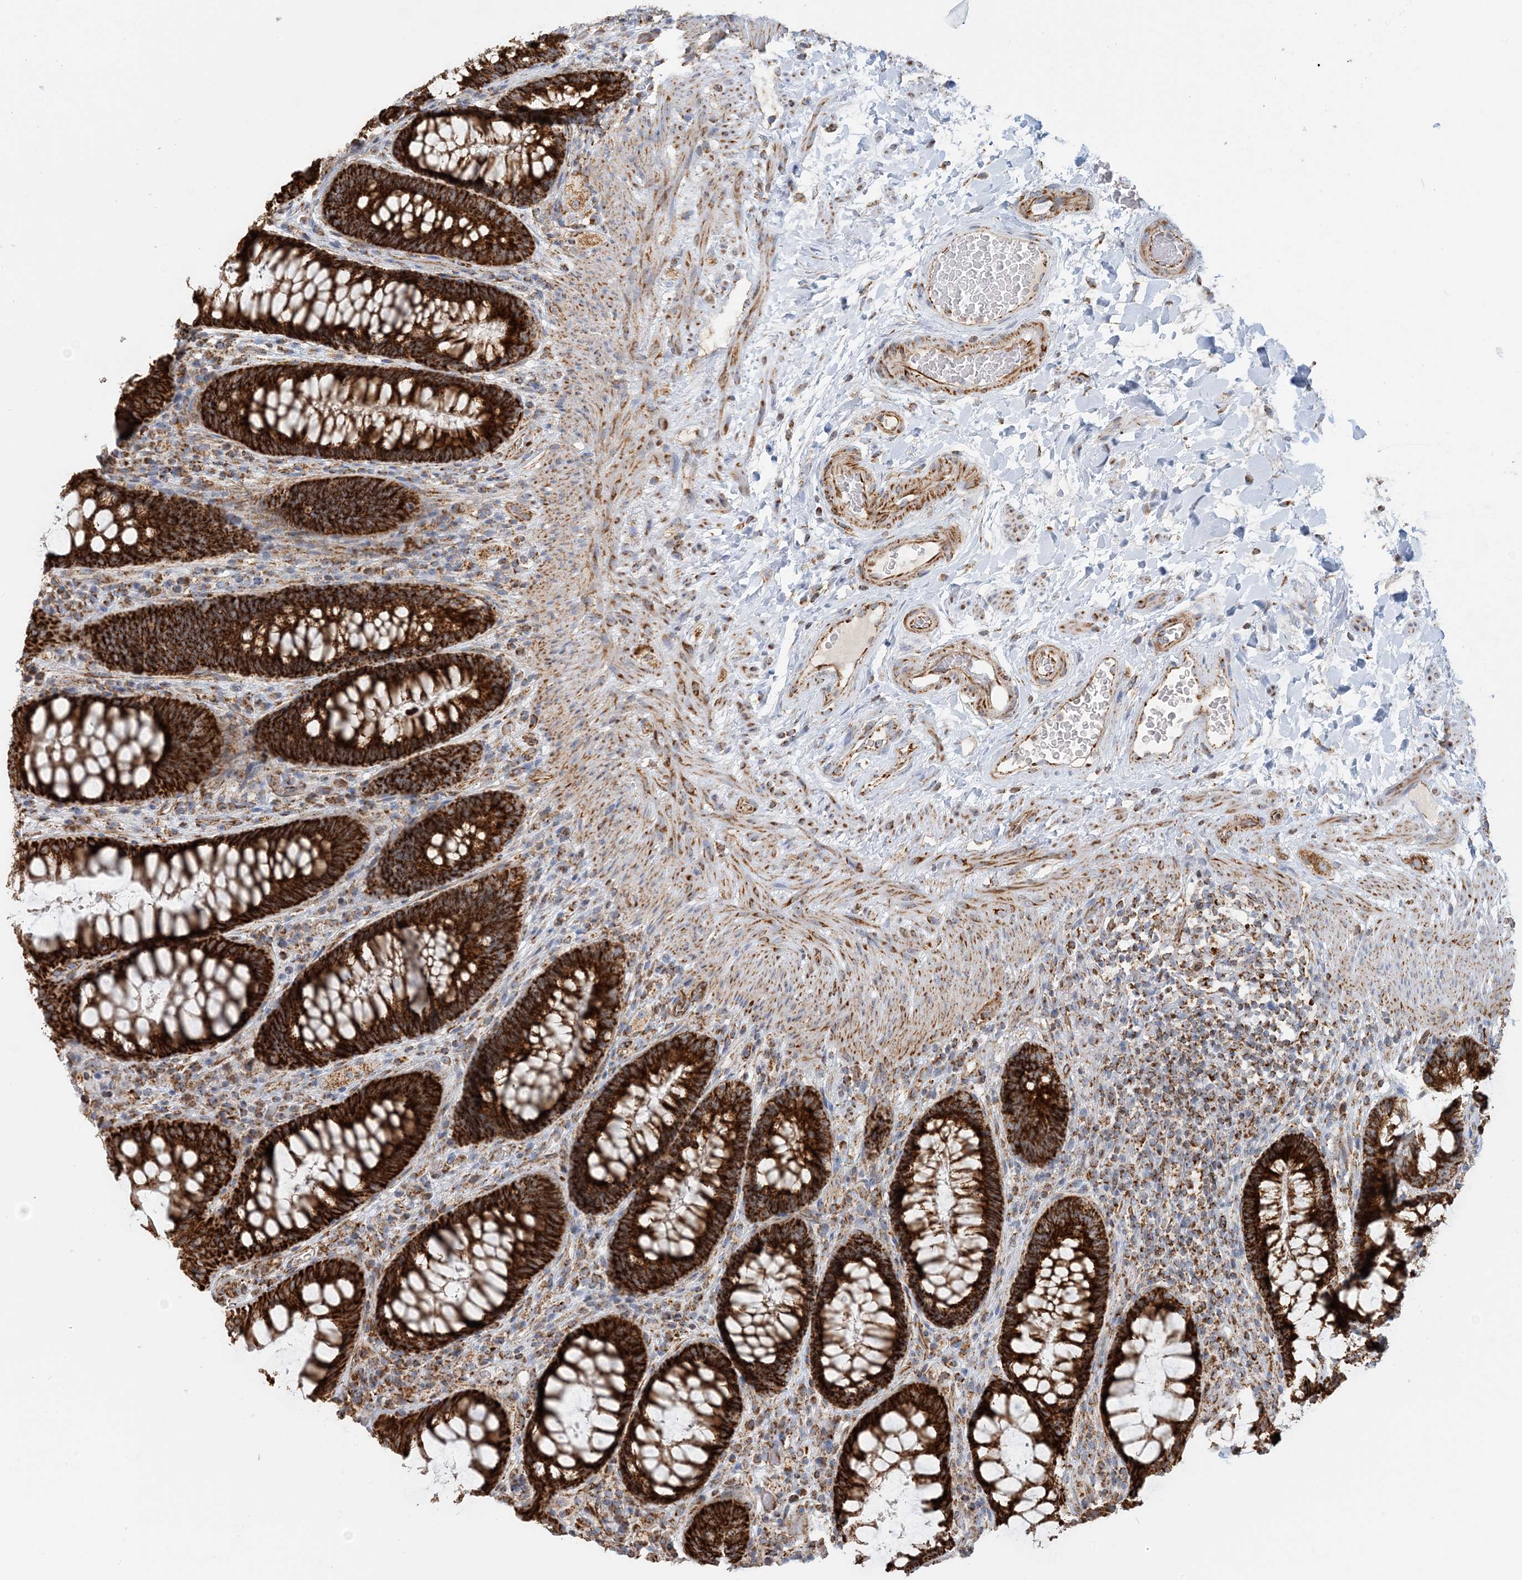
{"staining": {"intensity": "strong", "quantity": ">75%", "location": "cytoplasmic/membranous"}, "tissue": "rectum", "cell_type": "Glandular cells", "image_type": "normal", "snomed": [{"axis": "morphology", "description": "Normal tissue, NOS"}, {"axis": "topography", "description": "Rectum"}], "caption": "Strong cytoplasmic/membranous staining for a protein is appreciated in about >75% of glandular cells of benign rectum using immunohistochemistry (IHC).", "gene": "COA3", "patient": {"sex": "female", "age": 46}}